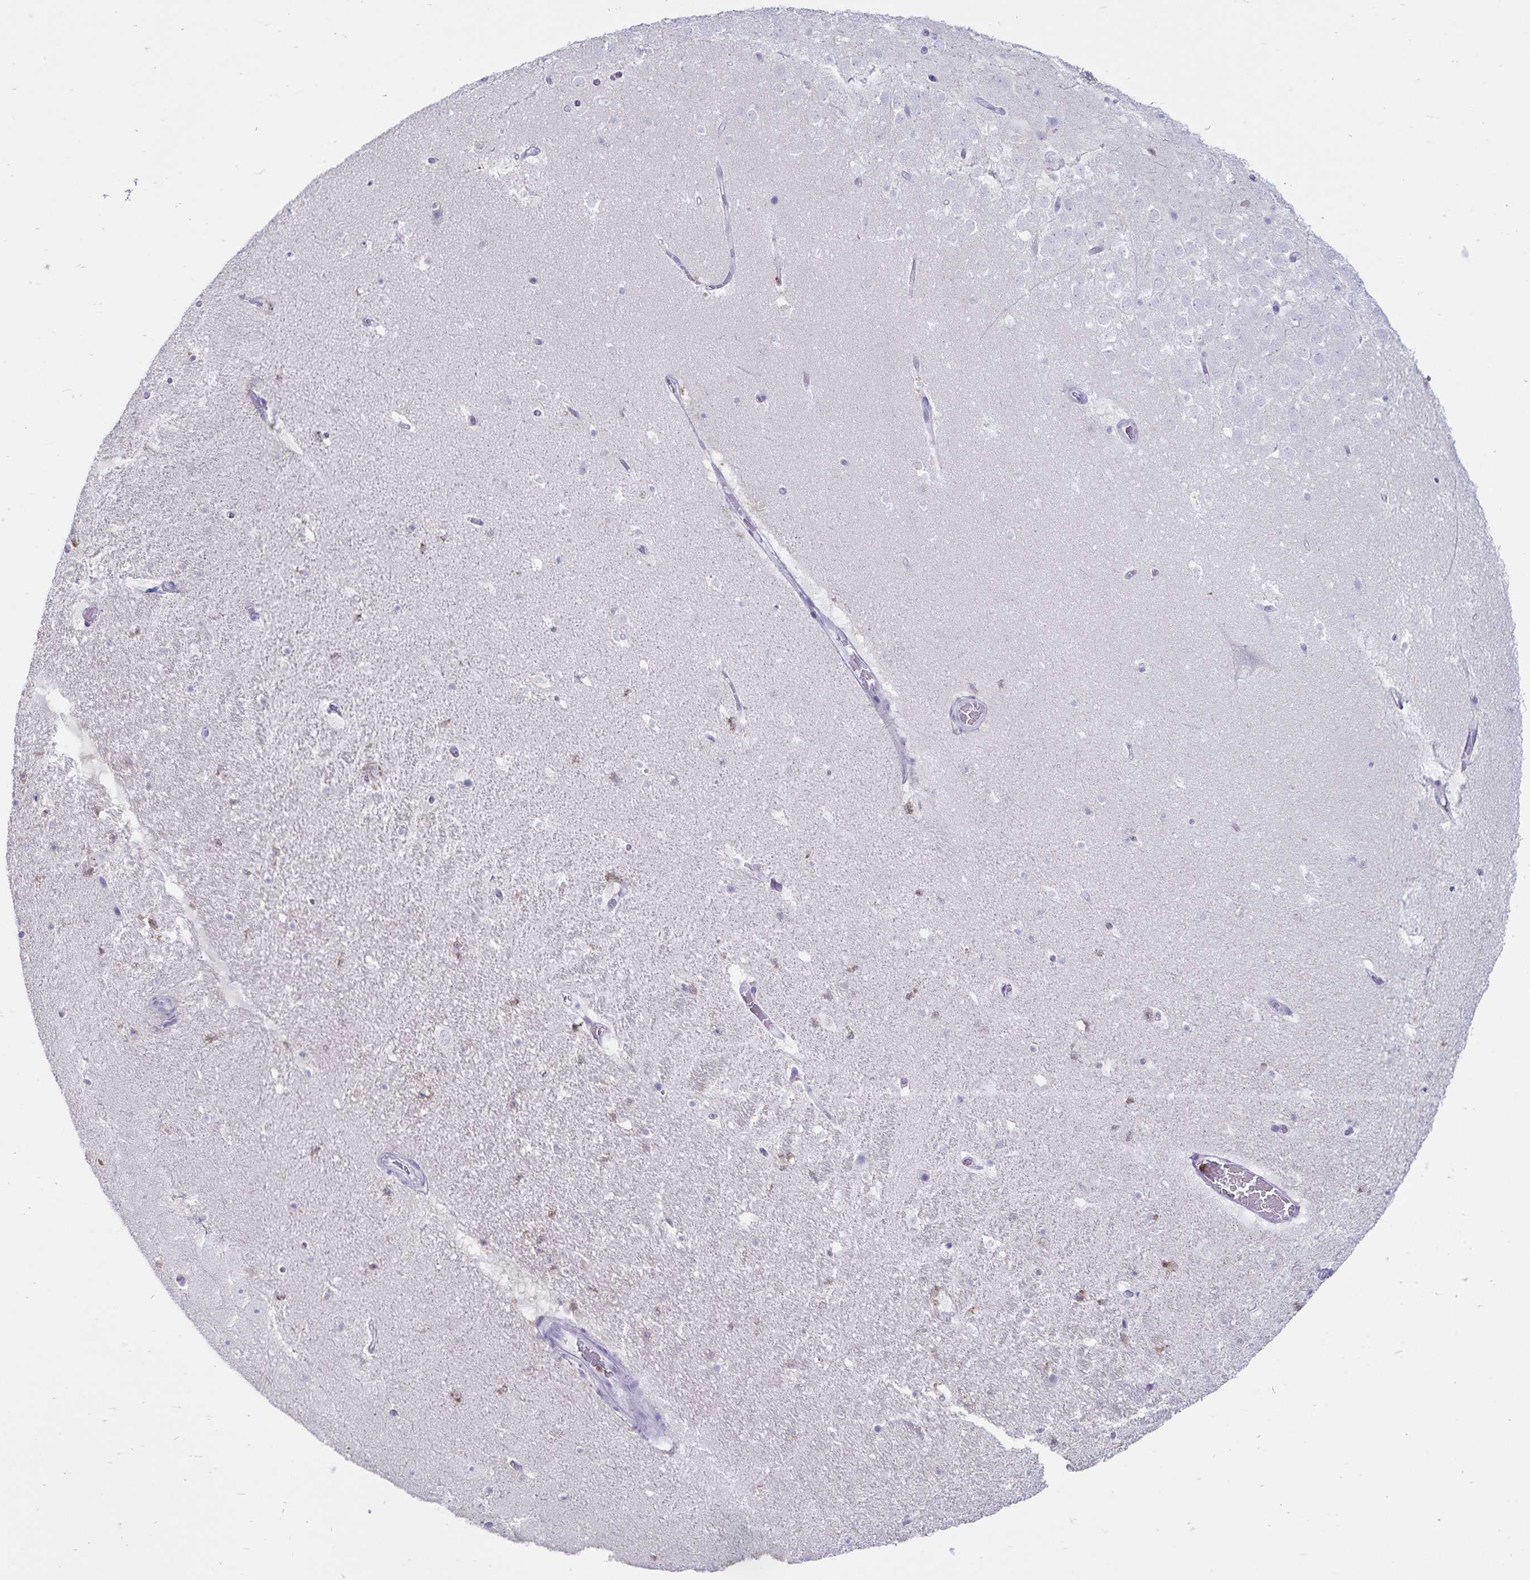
{"staining": {"intensity": "negative", "quantity": "none", "location": "none"}, "tissue": "hippocampus", "cell_type": "Glial cells", "image_type": "normal", "snomed": [{"axis": "morphology", "description": "Normal tissue, NOS"}, {"axis": "topography", "description": "Hippocampus"}], "caption": "A high-resolution photomicrograph shows IHC staining of benign hippocampus, which shows no significant positivity in glial cells. (DAB (3,3'-diaminobenzidine) immunohistochemistry (IHC) with hematoxylin counter stain).", "gene": "GNLY", "patient": {"sex": "female", "age": 42}}